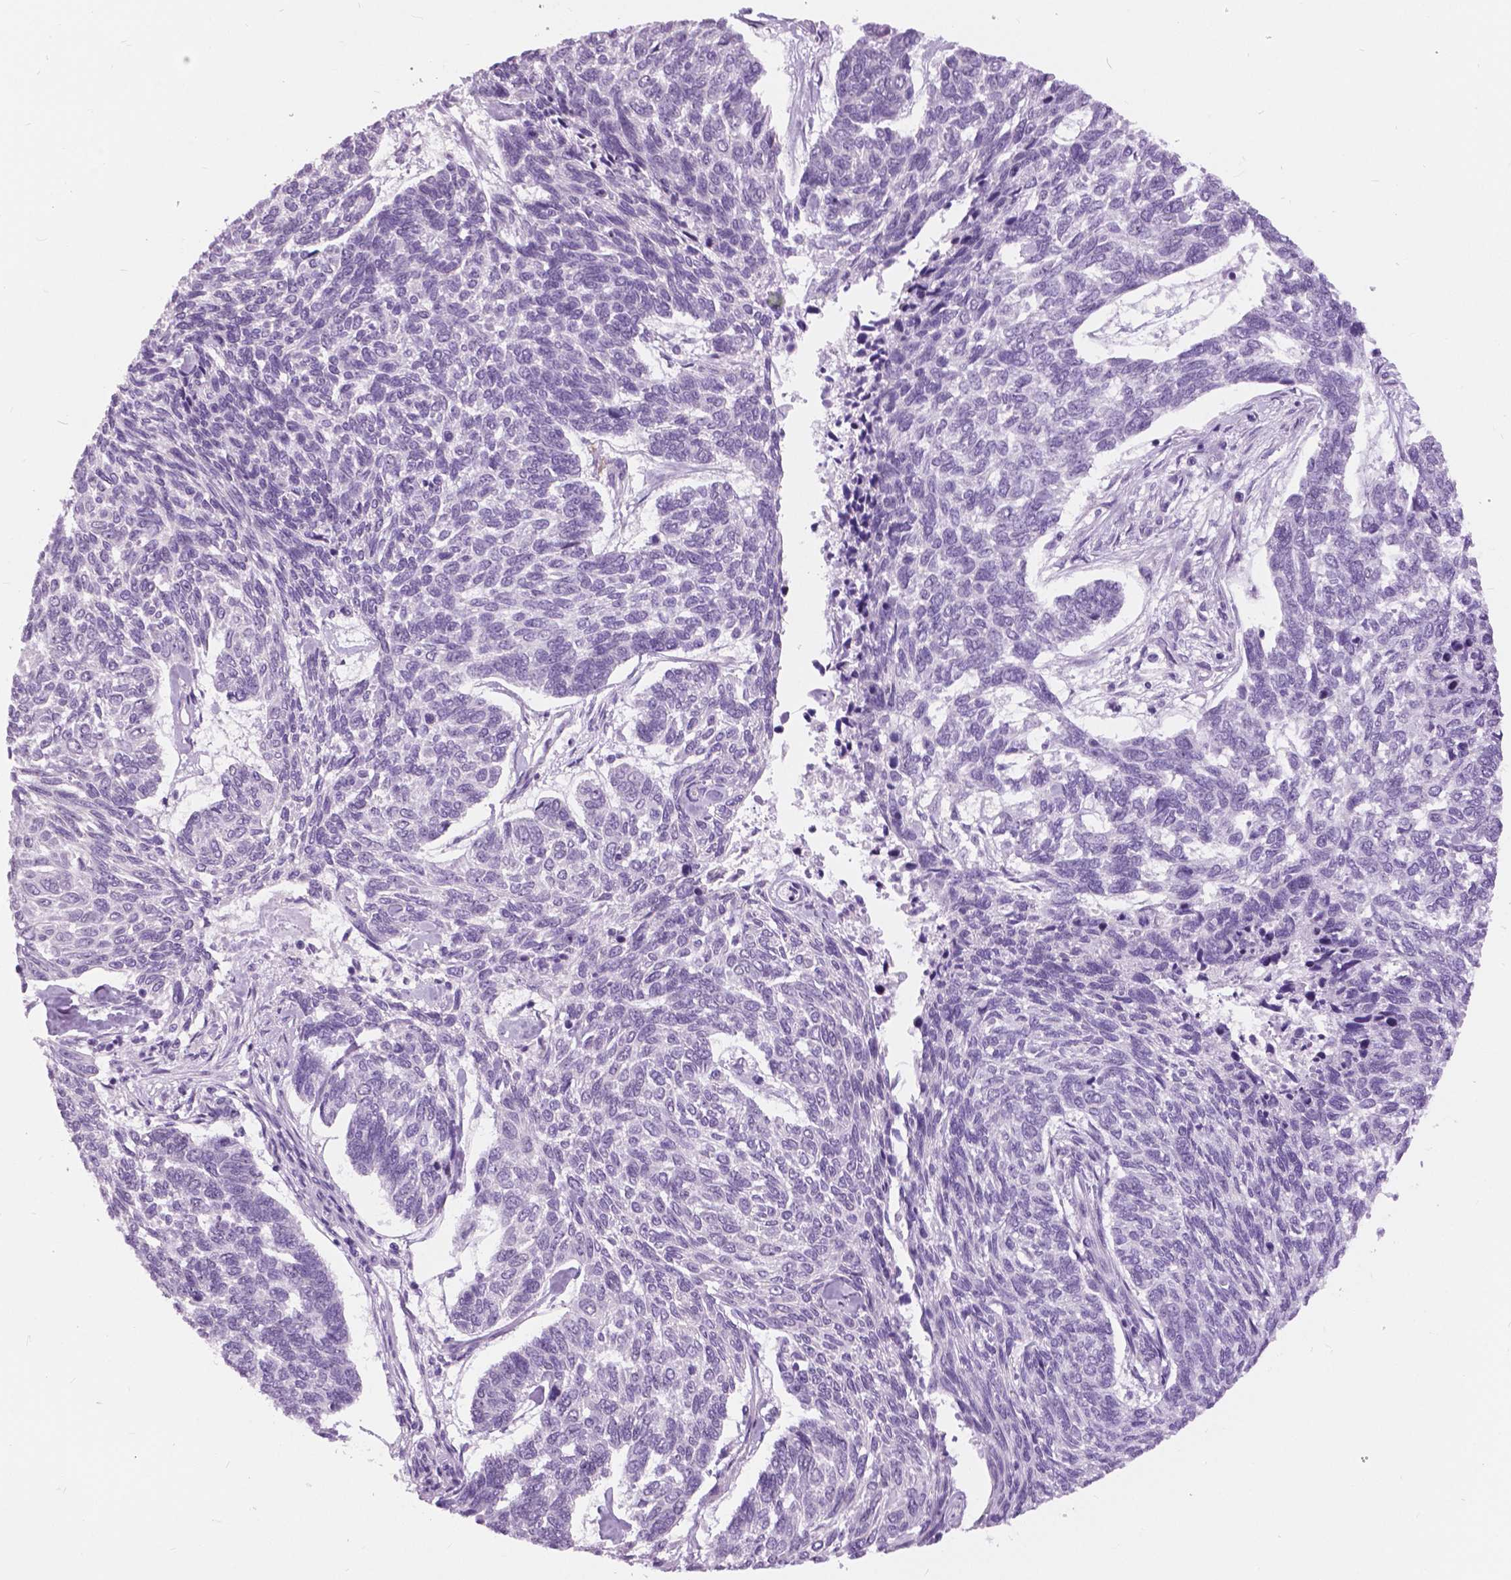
{"staining": {"intensity": "negative", "quantity": "none", "location": "none"}, "tissue": "skin cancer", "cell_type": "Tumor cells", "image_type": "cancer", "snomed": [{"axis": "morphology", "description": "Basal cell carcinoma"}, {"axis": "topography", "description": "Skin"}], "caption": "This image is of basal cell carcinoma (skin) stained with immunohistochemistry to label a protein in brown with the nuclei are counter-stained blue. There is no expression in tumor cells. Nuclei are stained in blue.", "gene": "MYOM1", "patient": {"sex": "female", "age": 65}}